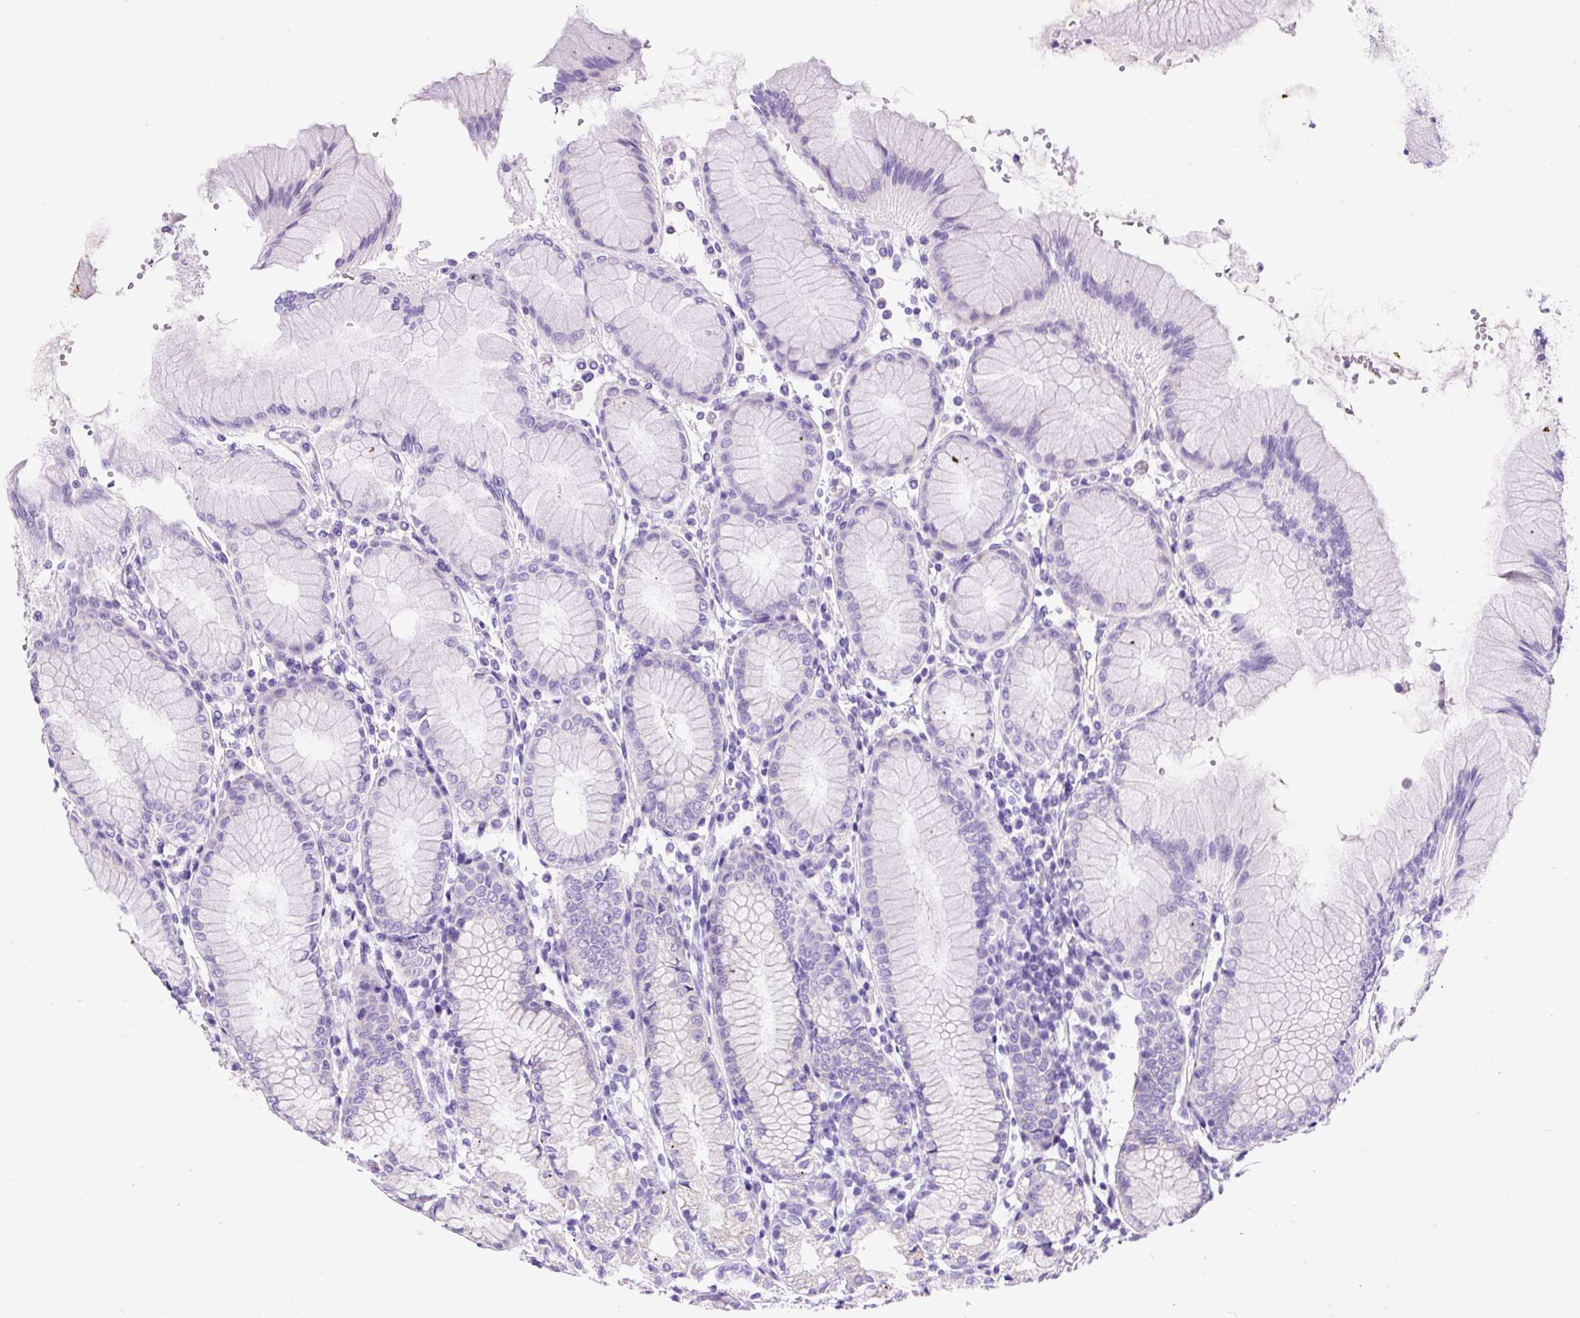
{"staining": {"intensity": "negative", "quantity": "none", "location": "none"}, "tissue": "stomach", "cell_type": "Glandular cells", "image_type": "normal", "snomed": [{"axis": "morphology", "description": "Normal tissue, NOS"}, {"axis": "topography", "description": "Stomach"}], "caption": "The photomicrograph demonstrates no significant staining in glandular cells of stomach.", "gene": "STOX2", "patient": {"sex": "female", "age": 57}}